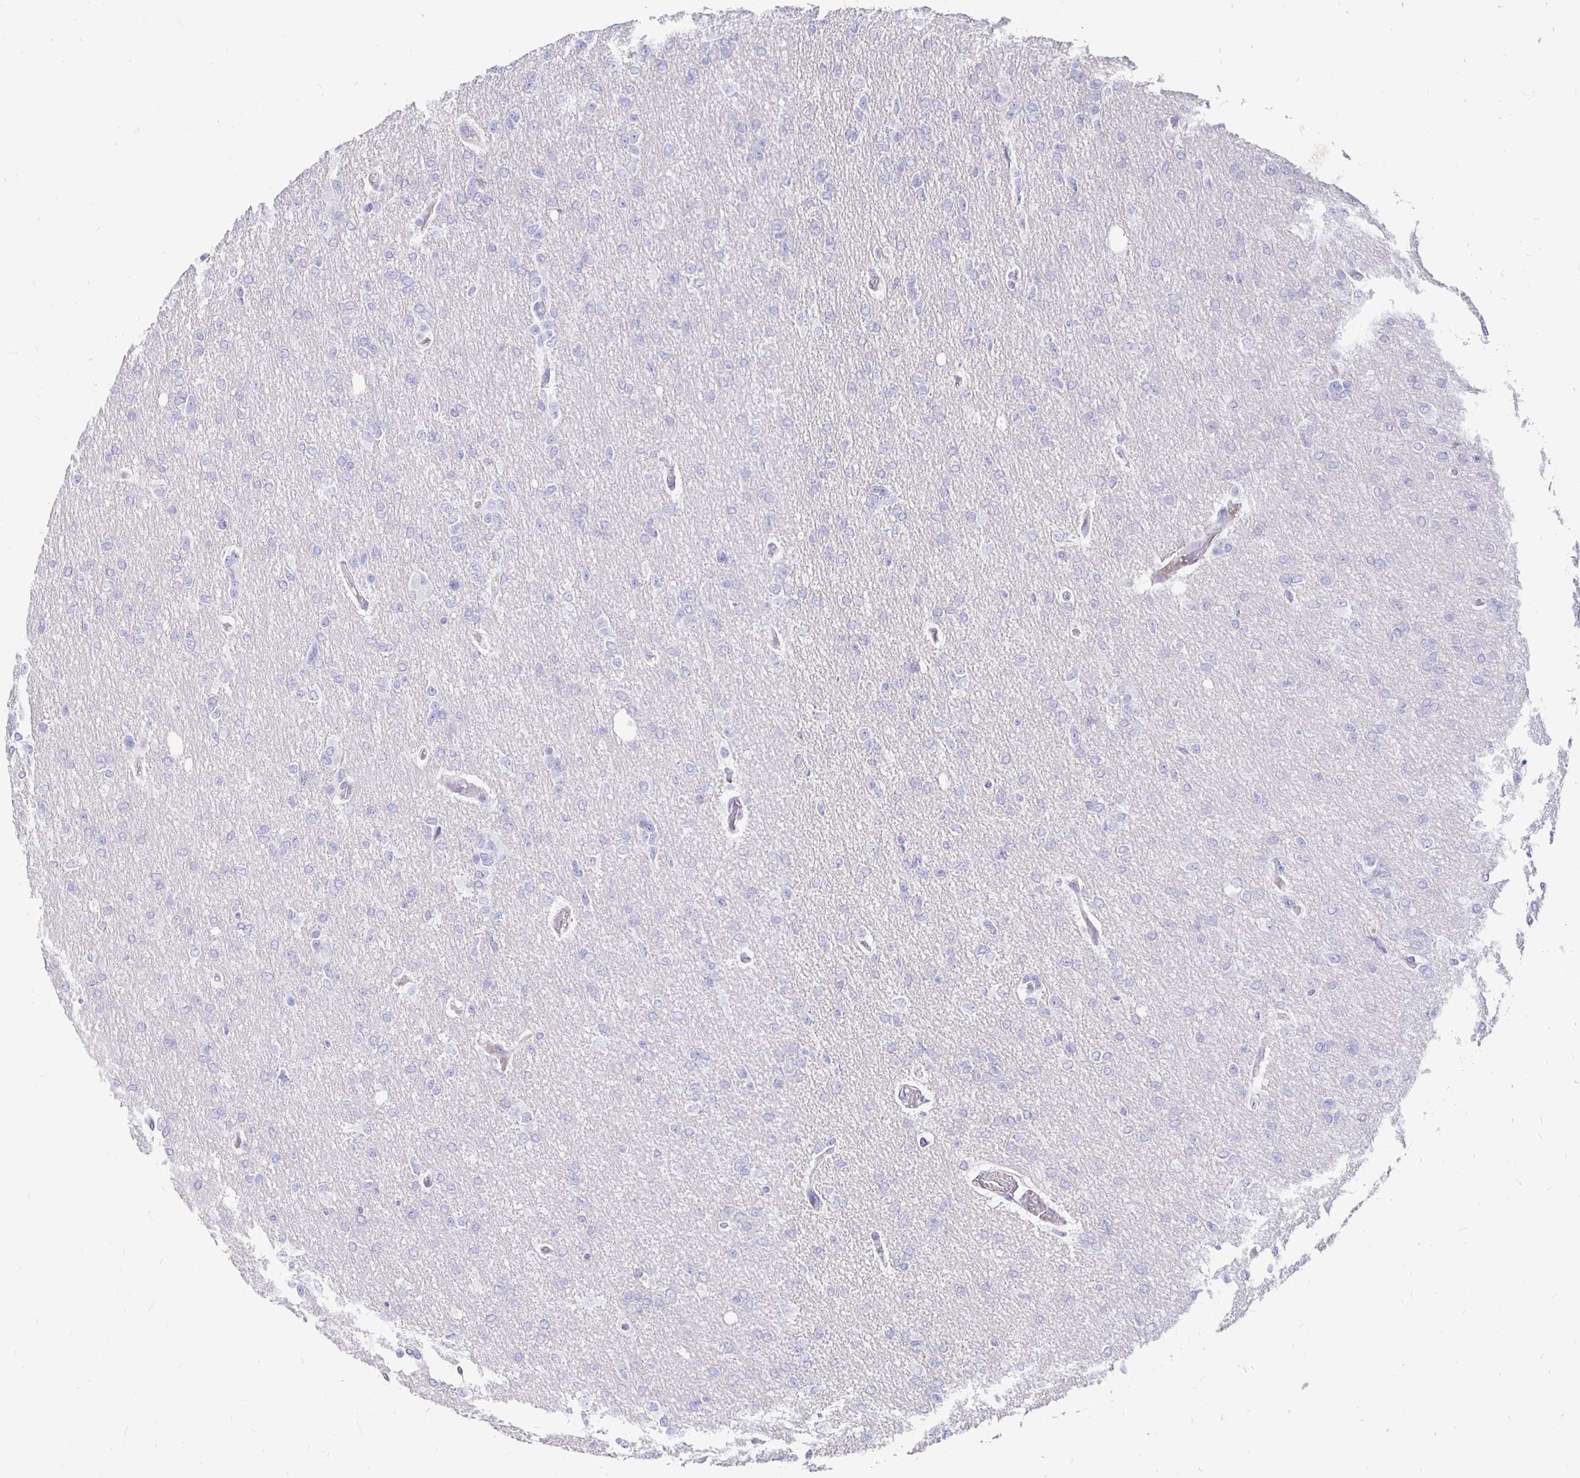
{"staining": {"intensity": "negative", "quantity": "none", "location": "none"}, "tissue": "glioma", "cell_type": "Tumor cells", "image_type": "cancer", "snomed": [{"axis": "morphology", "description": "Glioma, malignant, Low grade"}, {"axis": "topography", "description": "Brain"}], "caption": "A photomicrograph of glioma stained for a protein exhibits no brown staining in tumor cells.", "gene": "PALM2AKAP2", "patient": {"sex": "male", "age": 26}}